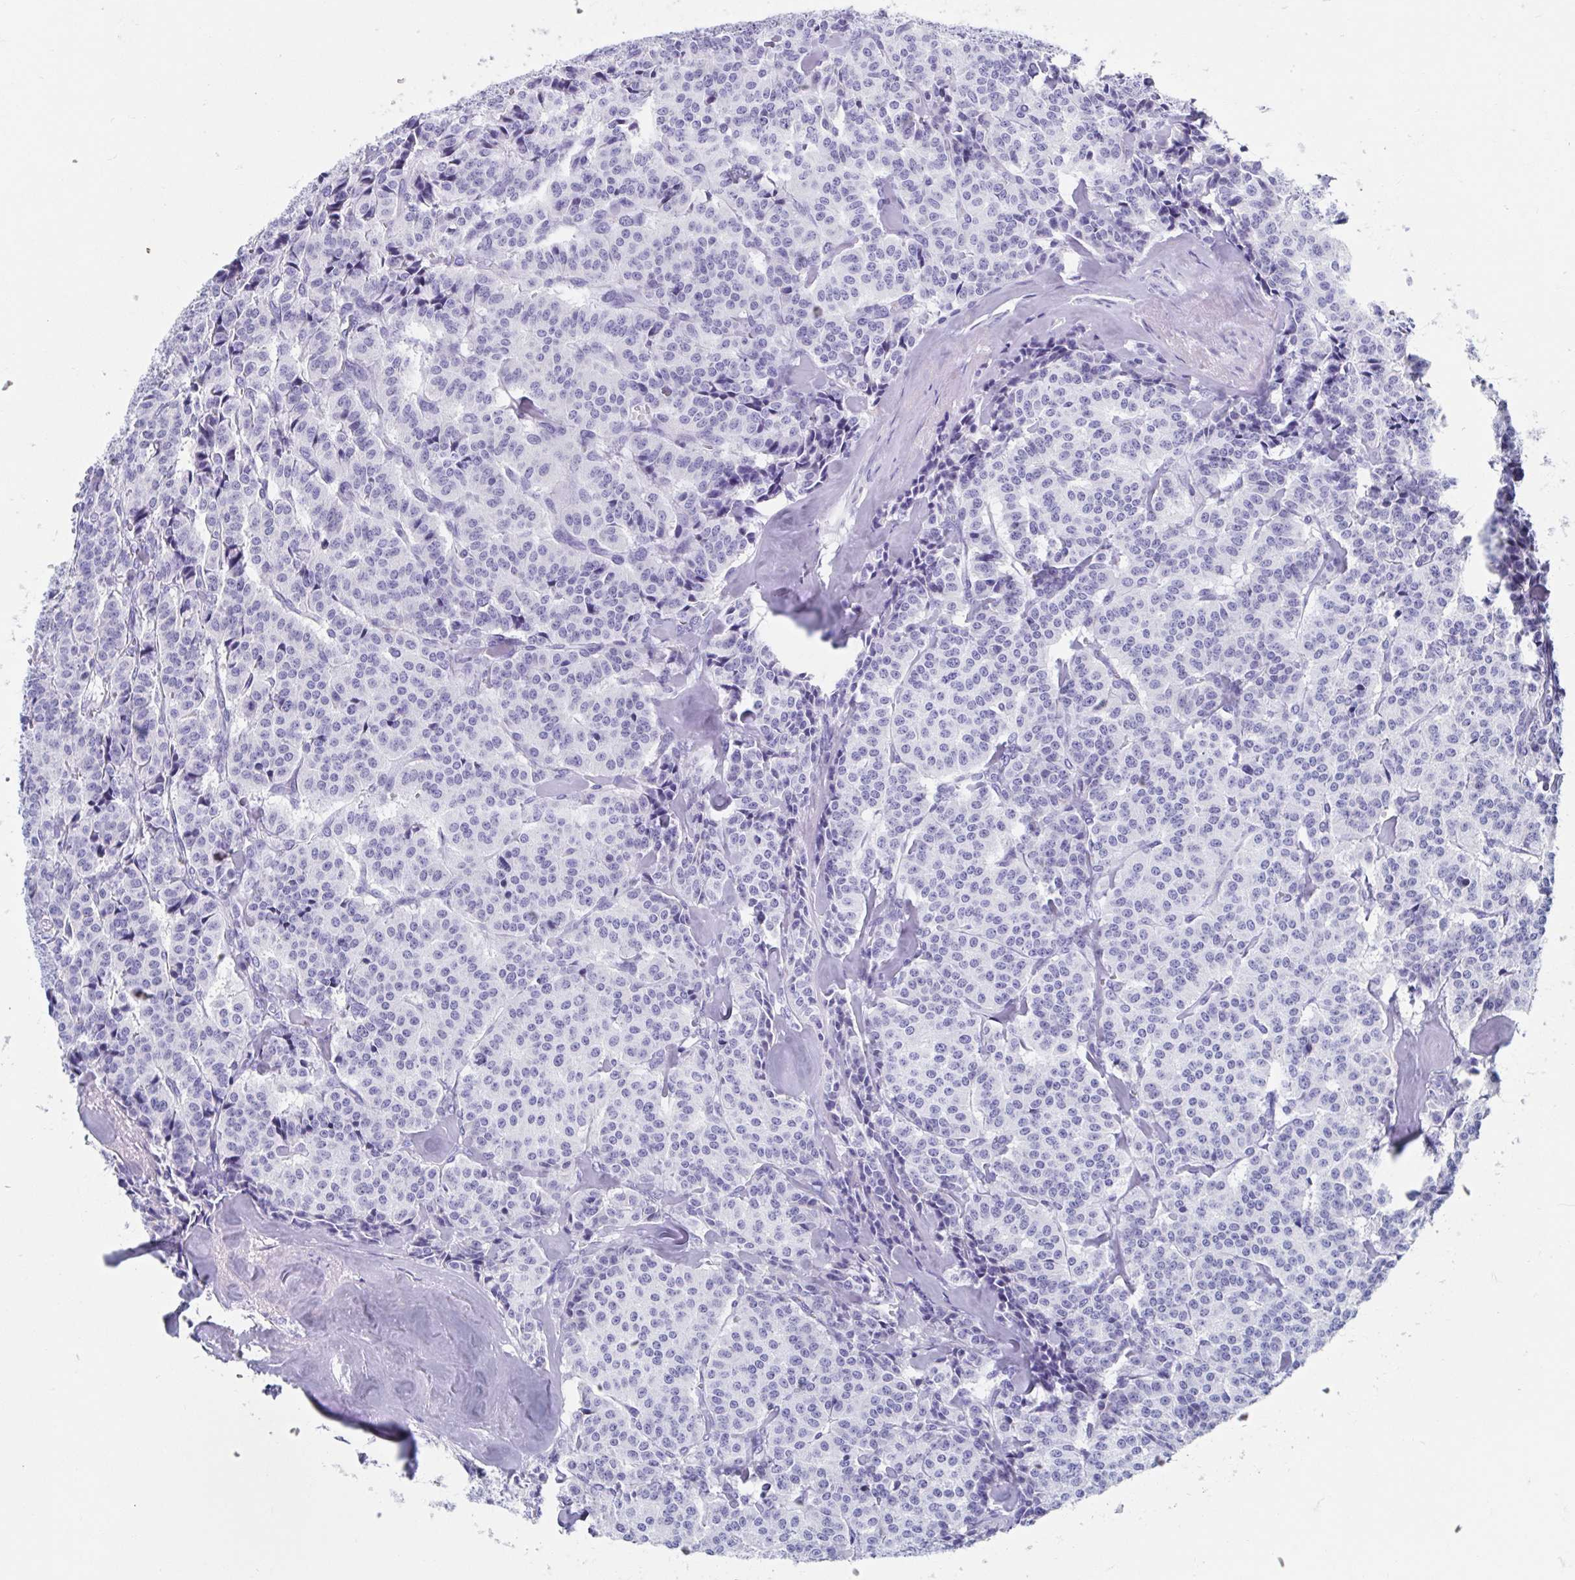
{"staining": {"intensity": "negative", "quantity": "none", "location": "none"}, "tissue": "carcinoid", "cell_type": "Tumor cells", "image_type": "cancer", "snomed": [{"axis": "morphology", "description": "Normal tissue, NOS"}, {"axis": "morphology", "description": "Carcinoid, malignant, NOS"}, {"axis": "topography", "description": "Lung"}], "caption": "Tumor cells are negative for protein expression in human carcinoid. (DAB (3,3'-diaminobenzidine) immunohistochemistry (IHC) with hematoxylin counter stain).", "gene": "C10orf53", "patient": {"sex": "female", "age": 46}}